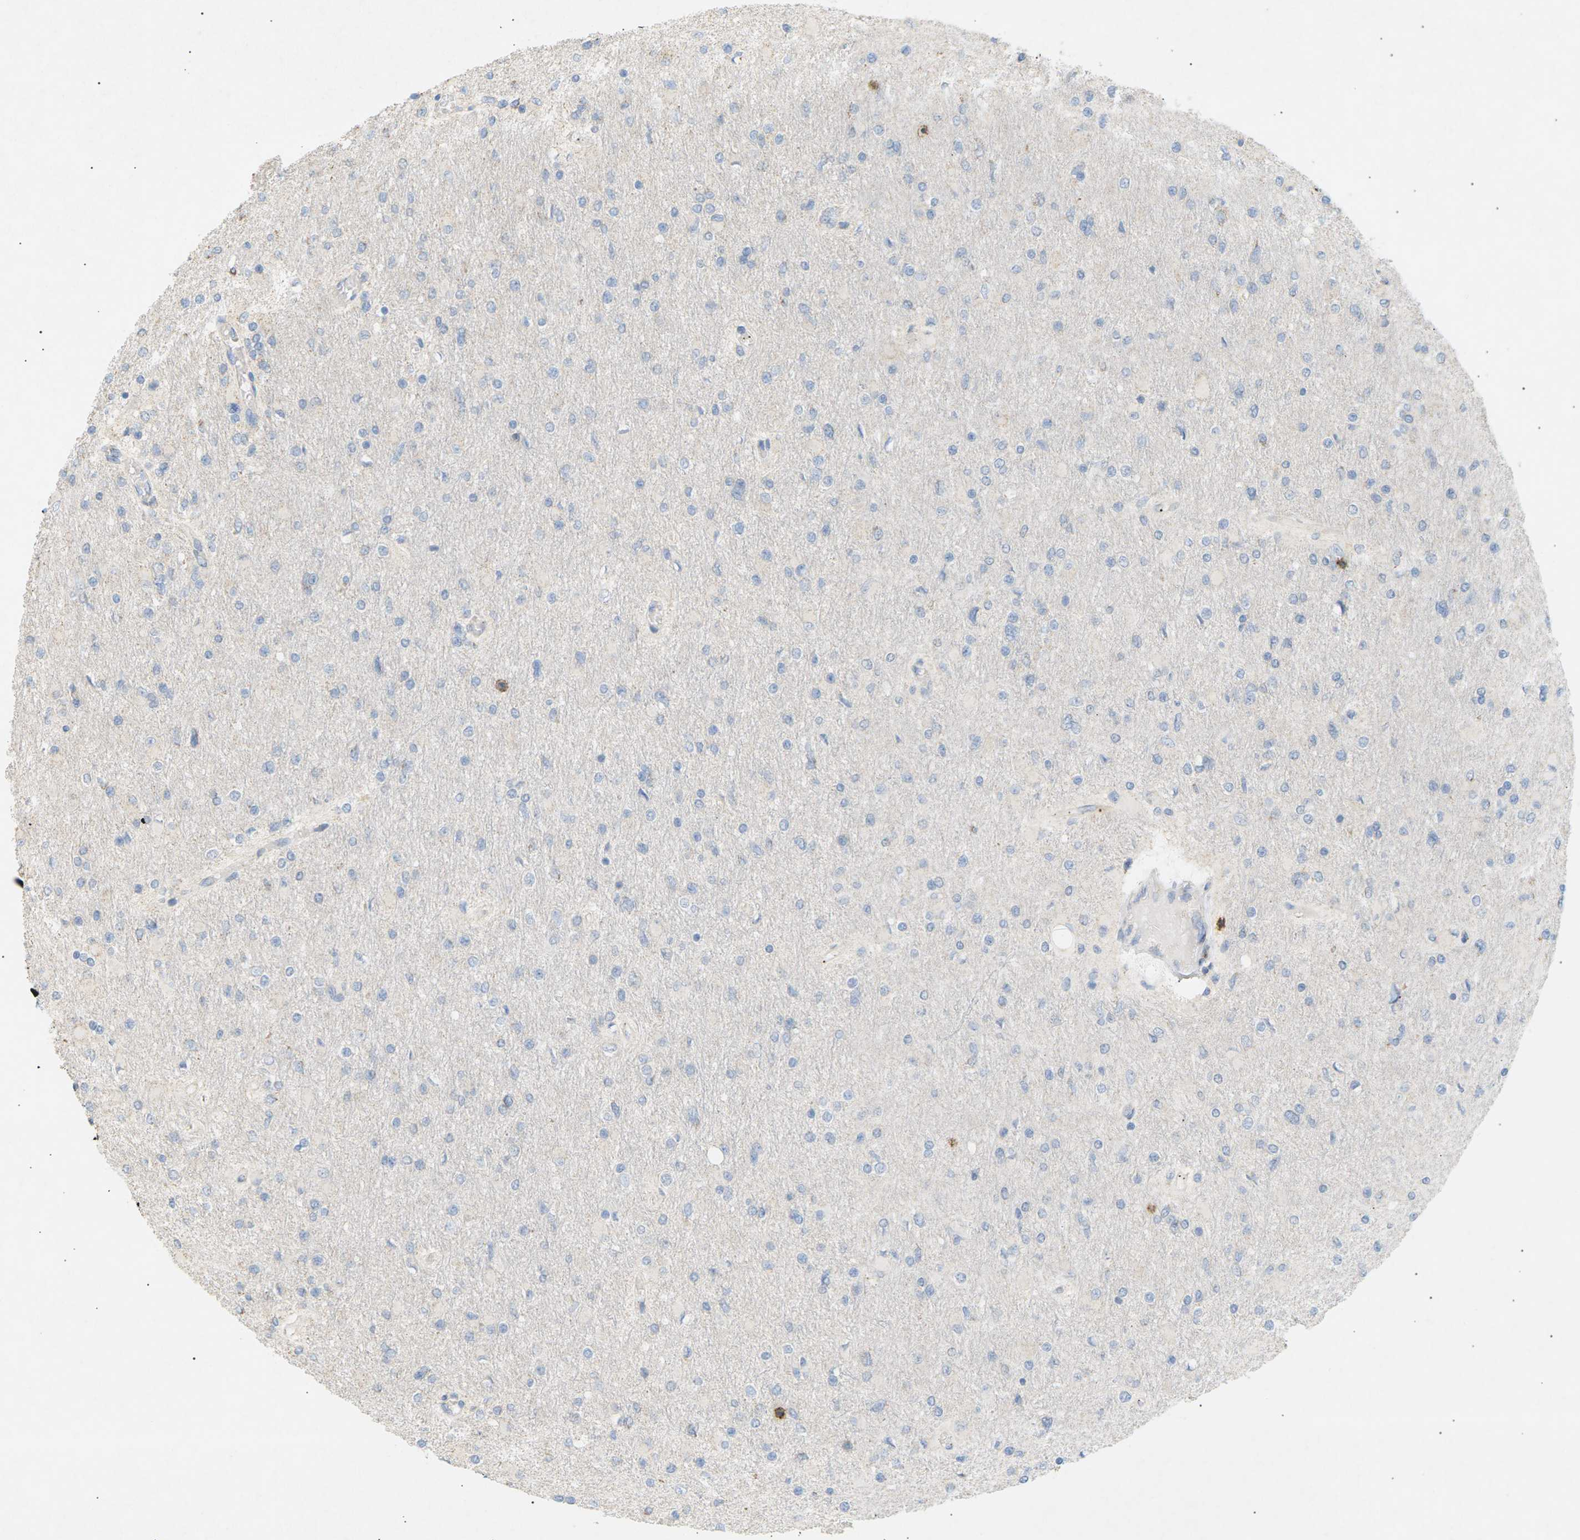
{"staining": {"intensity": "negative", "quantity": "none", "location": "none"}, "tissue": "glioma", "cell_type": "Tumor cells", "image_type": "cancer", "snomed": [{"axis": "morphology", "description": "Glioma, malignant, High grade"}, {"axis": "topography", "description": "Cerebral cortex"}], "caption": "This is a histopathology image of immunohistochemistry staining of glioma, which shows no positivity in tumor cells.", "gene": "LIME1", "patient": {"sex": "female", "age": 36}}